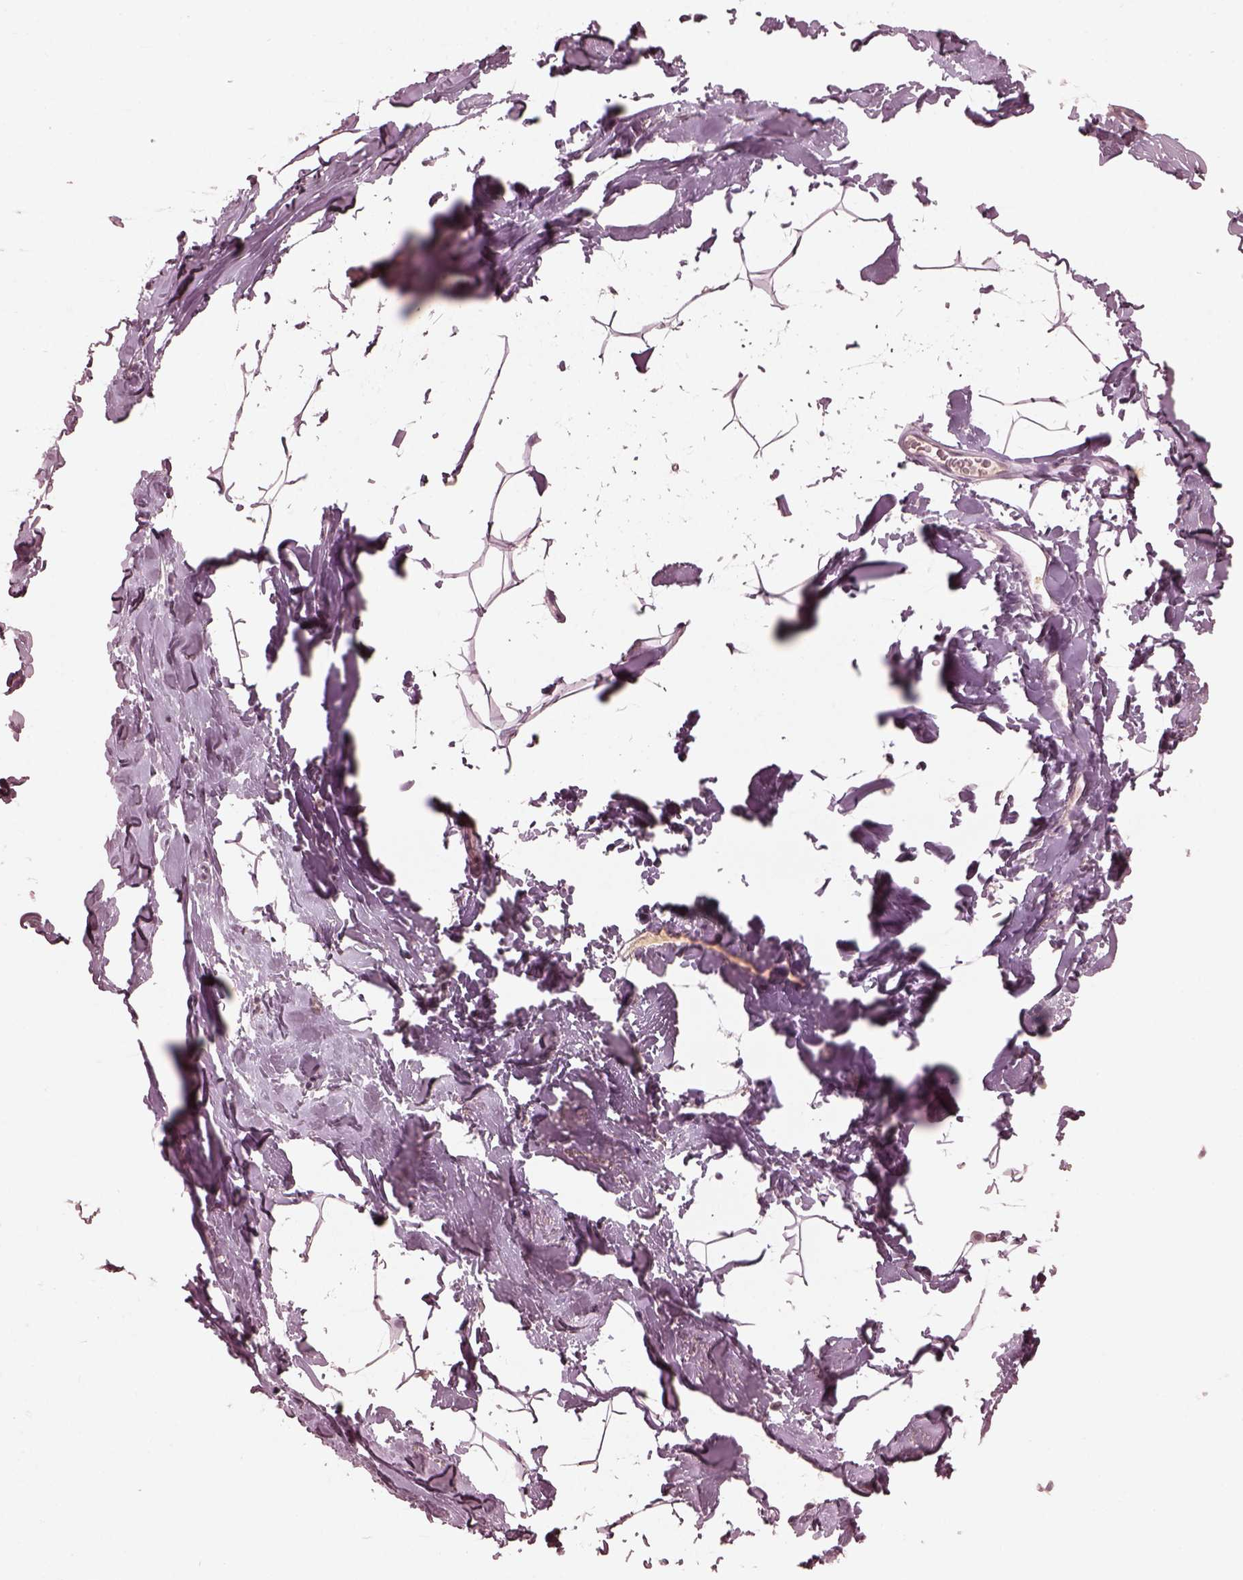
{"staining": {"intensity": "negative", "quantity": "none", "location": "none"}, "tissue": "breast", "cell_type": "Adipocytes", "image_type": "normal", "snomed": [{"axis": "morphology", "description": "Normal tissue, NOS"}, {"axis": "topography", "description": "Breast"}], "caption": "Immunohistochemistry (IHC) histopathology image of unremarkable human breast stained for a protein (brown), which demonstrates no expression in adipocytes.", "gene": "KRT79", "patient": {"sex": "female", "age": 32}}